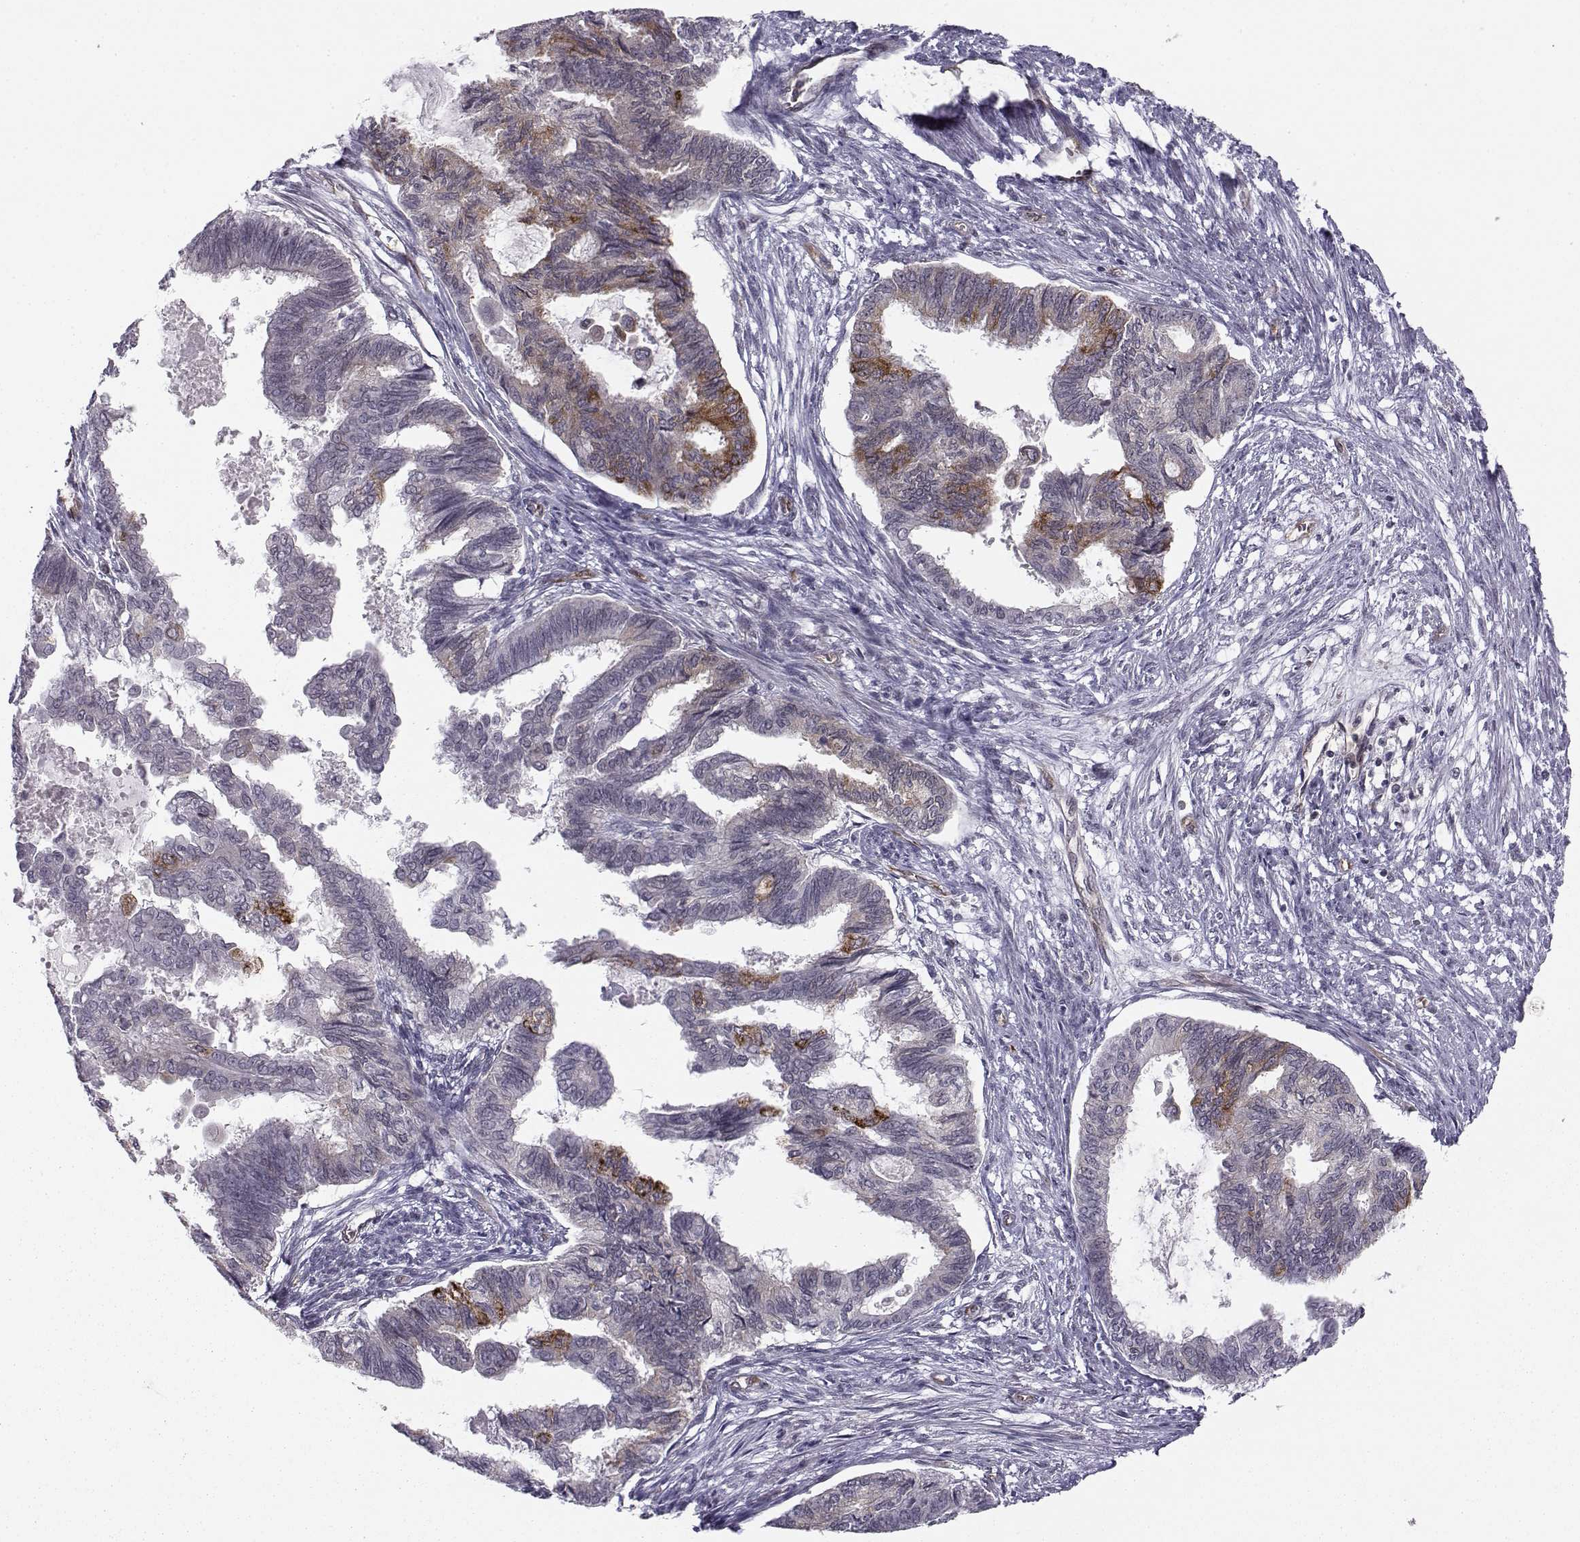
{"staining": {"intensity": "moderate", "quantity": "25%-75%", "location": "cytoplasmic/membranous"}, "tissue": "endometrial cancer", "cell_type": "Tumor cells", "image_type": "cancer", "snomed": [{"axis": "morphology", "description": "Adenocarcinoma, NOS"}, {"axis": "topography", "description": "Endometrium"}], "caption": "Tumor cells demonstrate medium levels of moderate cytoplasmic/membranous positivity in about 25%-75% of cells in endometrial adenocarcinoma.", "gene": "KIF13B", "patient": {"sex": "female", "age": 86}}